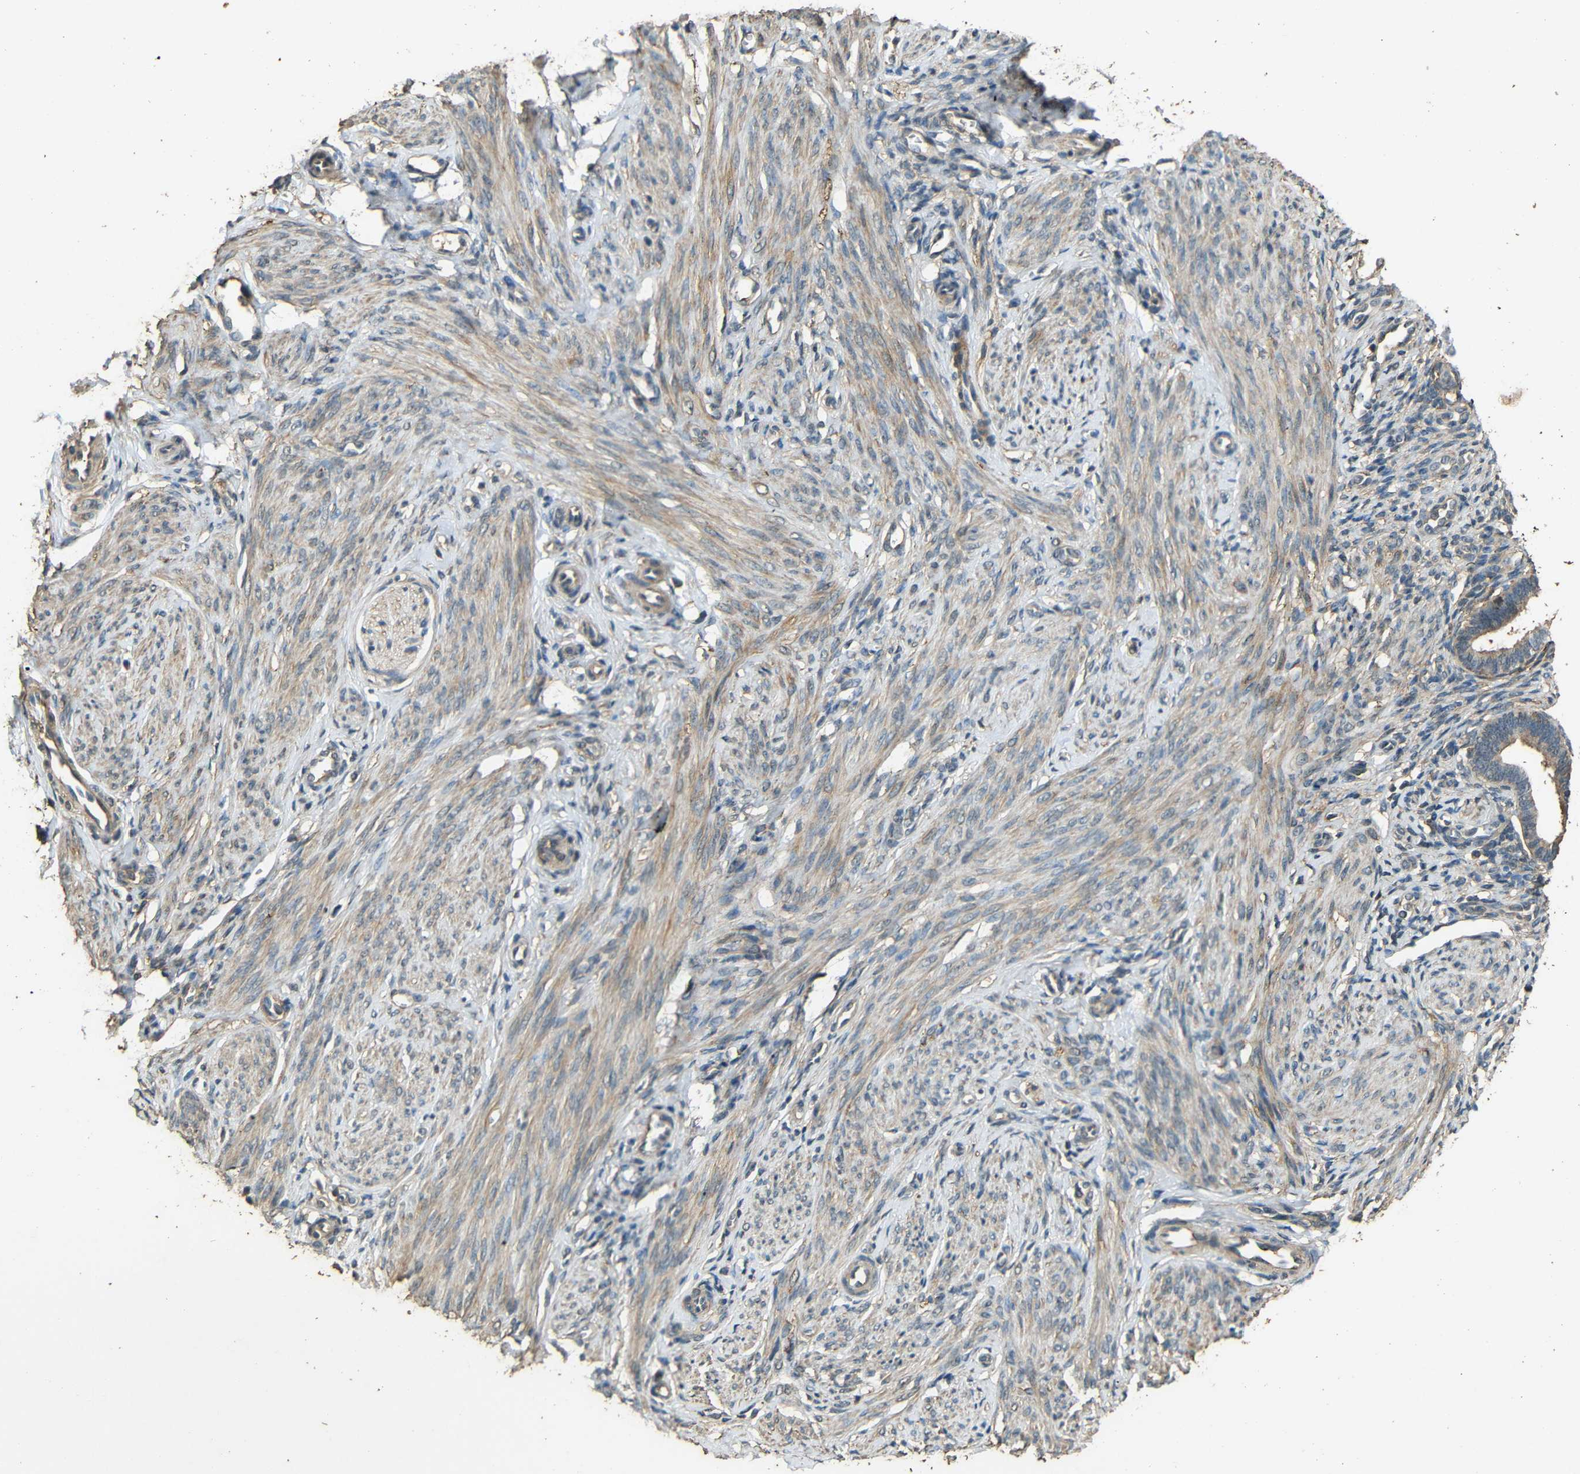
{"staining": {"intensity": "weak", "quantity": "25%-75%", "location": "cytoplasmic/membranous"}, "tissue": "endometrium", "cell_type": "Cells in endometrial stroma", "image_type": "normal", "snomed": [{"axis": "morphology", "description": "Normal tissue, NOS"}, {"axis": "topography", "description": "Endometrium"}], "caption": "Immunohistochemistry (IHC) histopathology image of unremarkable endometrium: human endometrium stained using immunohistochemistry reveals low levels of weak protein expression localized specifically in the cytoplasmic/membranous of cells in endometrial stroma, appearing as a cytoplasmic/membranous brown color.", "gene": "PDE5A", "patient": {"sex": "female", "age": 27}}